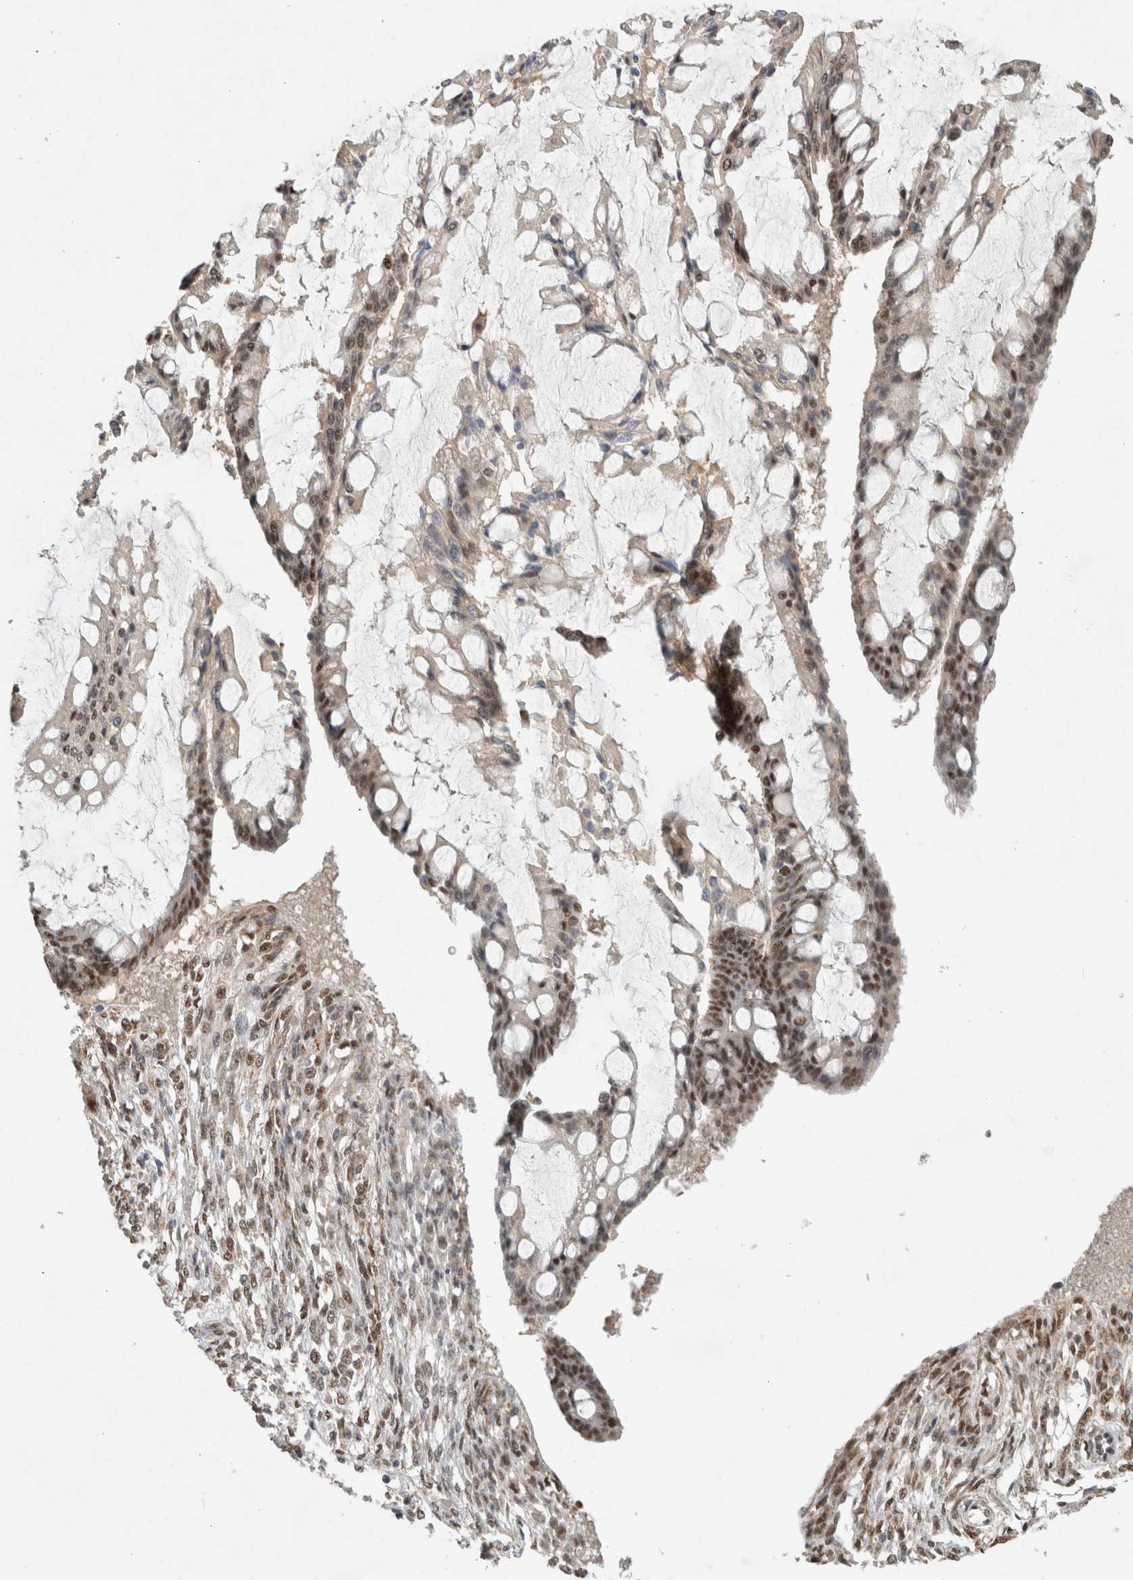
{"staining": {"intensity": "moderate", "quantity": "25%-75%", "location": "nuclear"}, "tissue": "ovarian cancer", "cell_type": "Tumor cells", "image_type": "cancer", "snomed": [{"axis": "morphology", "description": "Cystadenocarcinoma, mucinous, NOS"}, {"axis": "topography", "description": "Ovary"}], "caption": "Immunohistochemistry (IHC) micrograph of human ovarian cancer stained for a protein (brown), which exhibits medium levels of moderate nuclear staining in approximately 25%-75% of tumor cells.", "gene": "DDX42", "patient": {"sex": "female", "age": 73}}